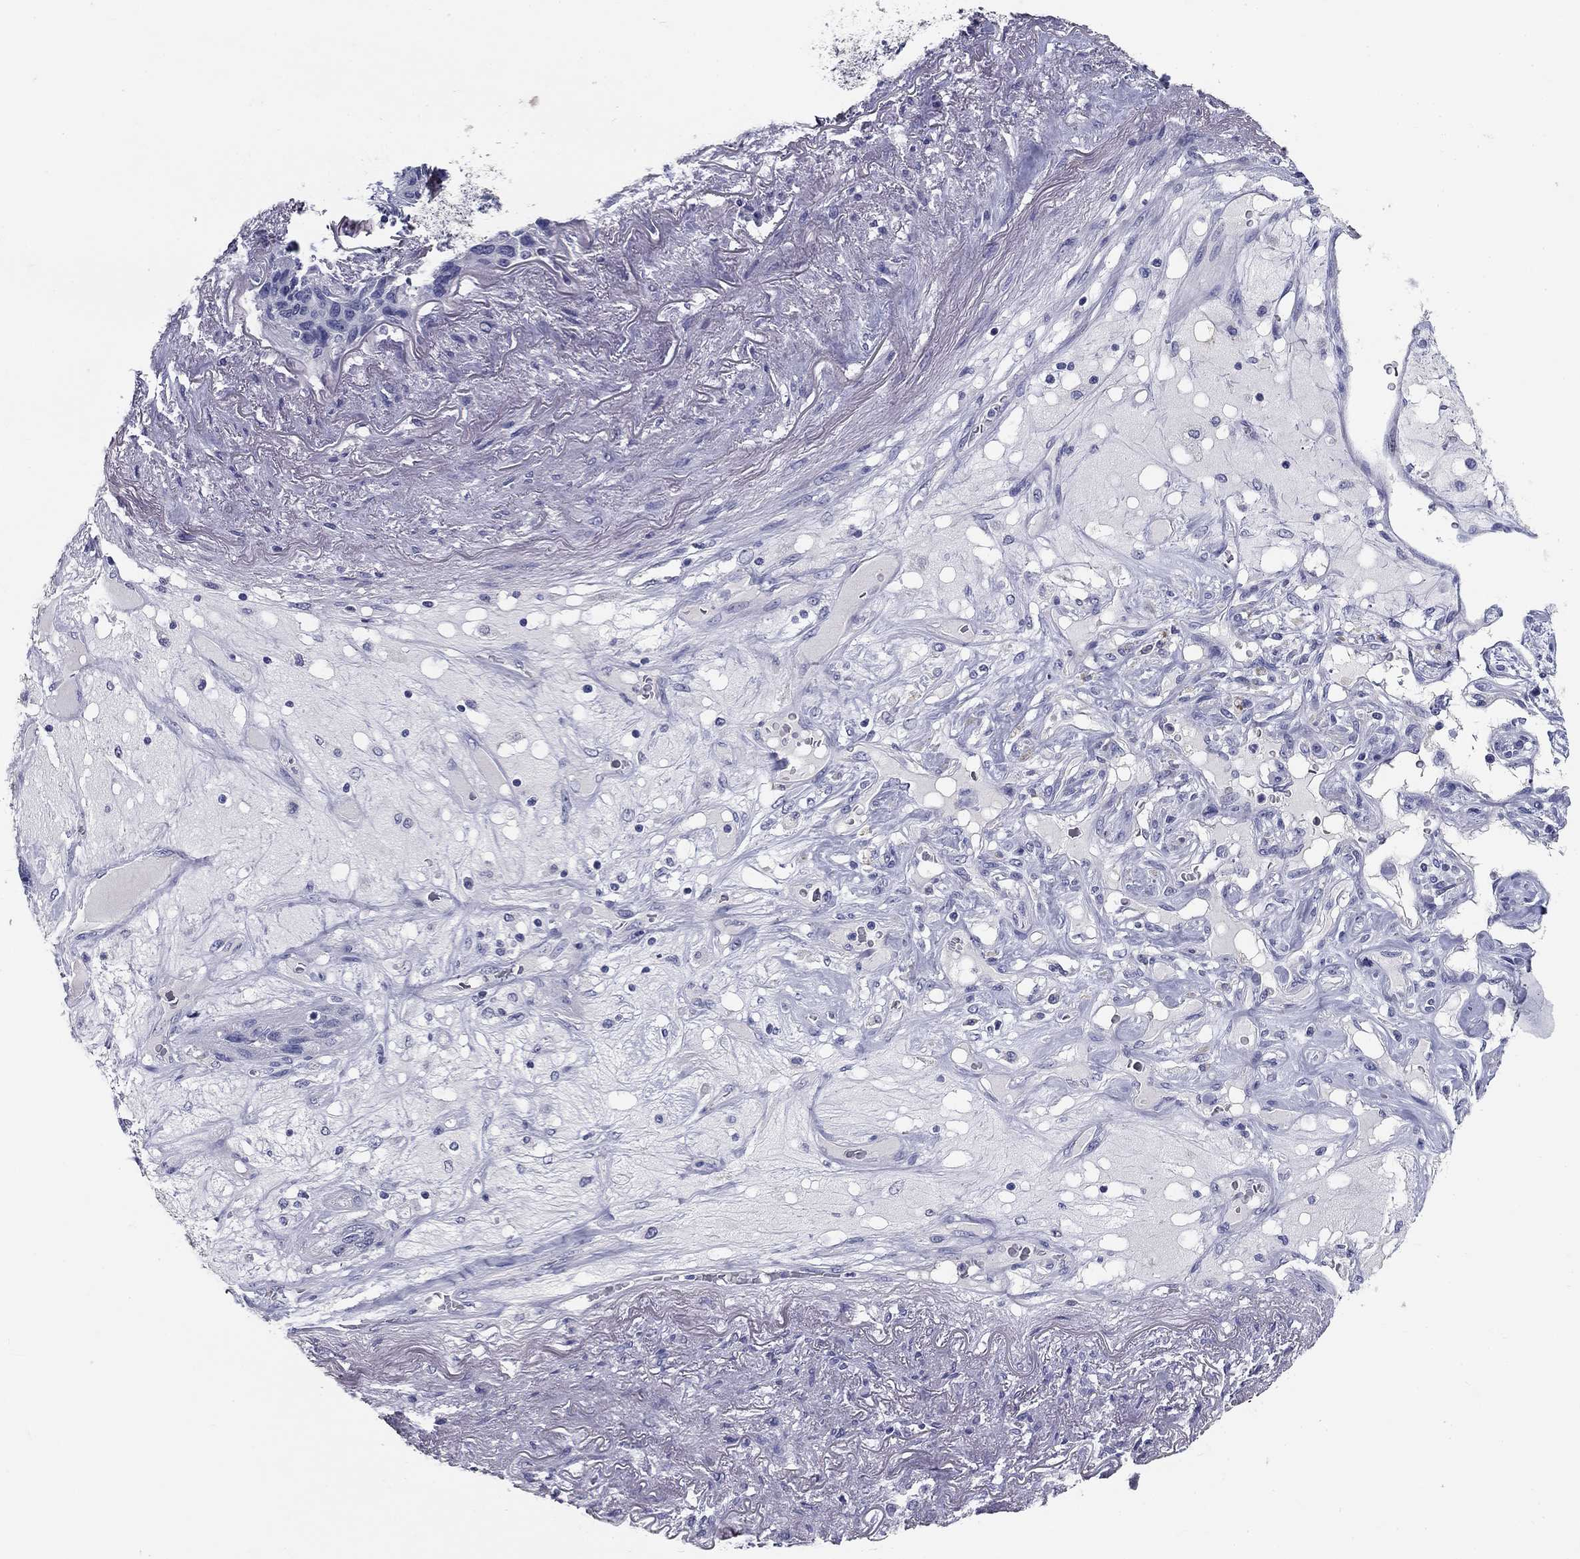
{"staining": {"intensity": "negative", "quantity": "none", "location": "none"}, "tissue": "lung cancer", "cell_type": "Tumor cells", "image_type": "cancer", "snomed": [{"axis": "morphology", "description": "Squamous cell carcinoma, NOS"}, {"axis": "topography", "description": "Lung"}], "caption": "Immunohistochemistry photomicrograph of neoplastic tissue: human lung cancer (squamous cell carcinoma) stained with DAB displays no significant protein expression in tumor cells.", "gene": "POMC", "patient": {"sex": "female", "age": 70}}